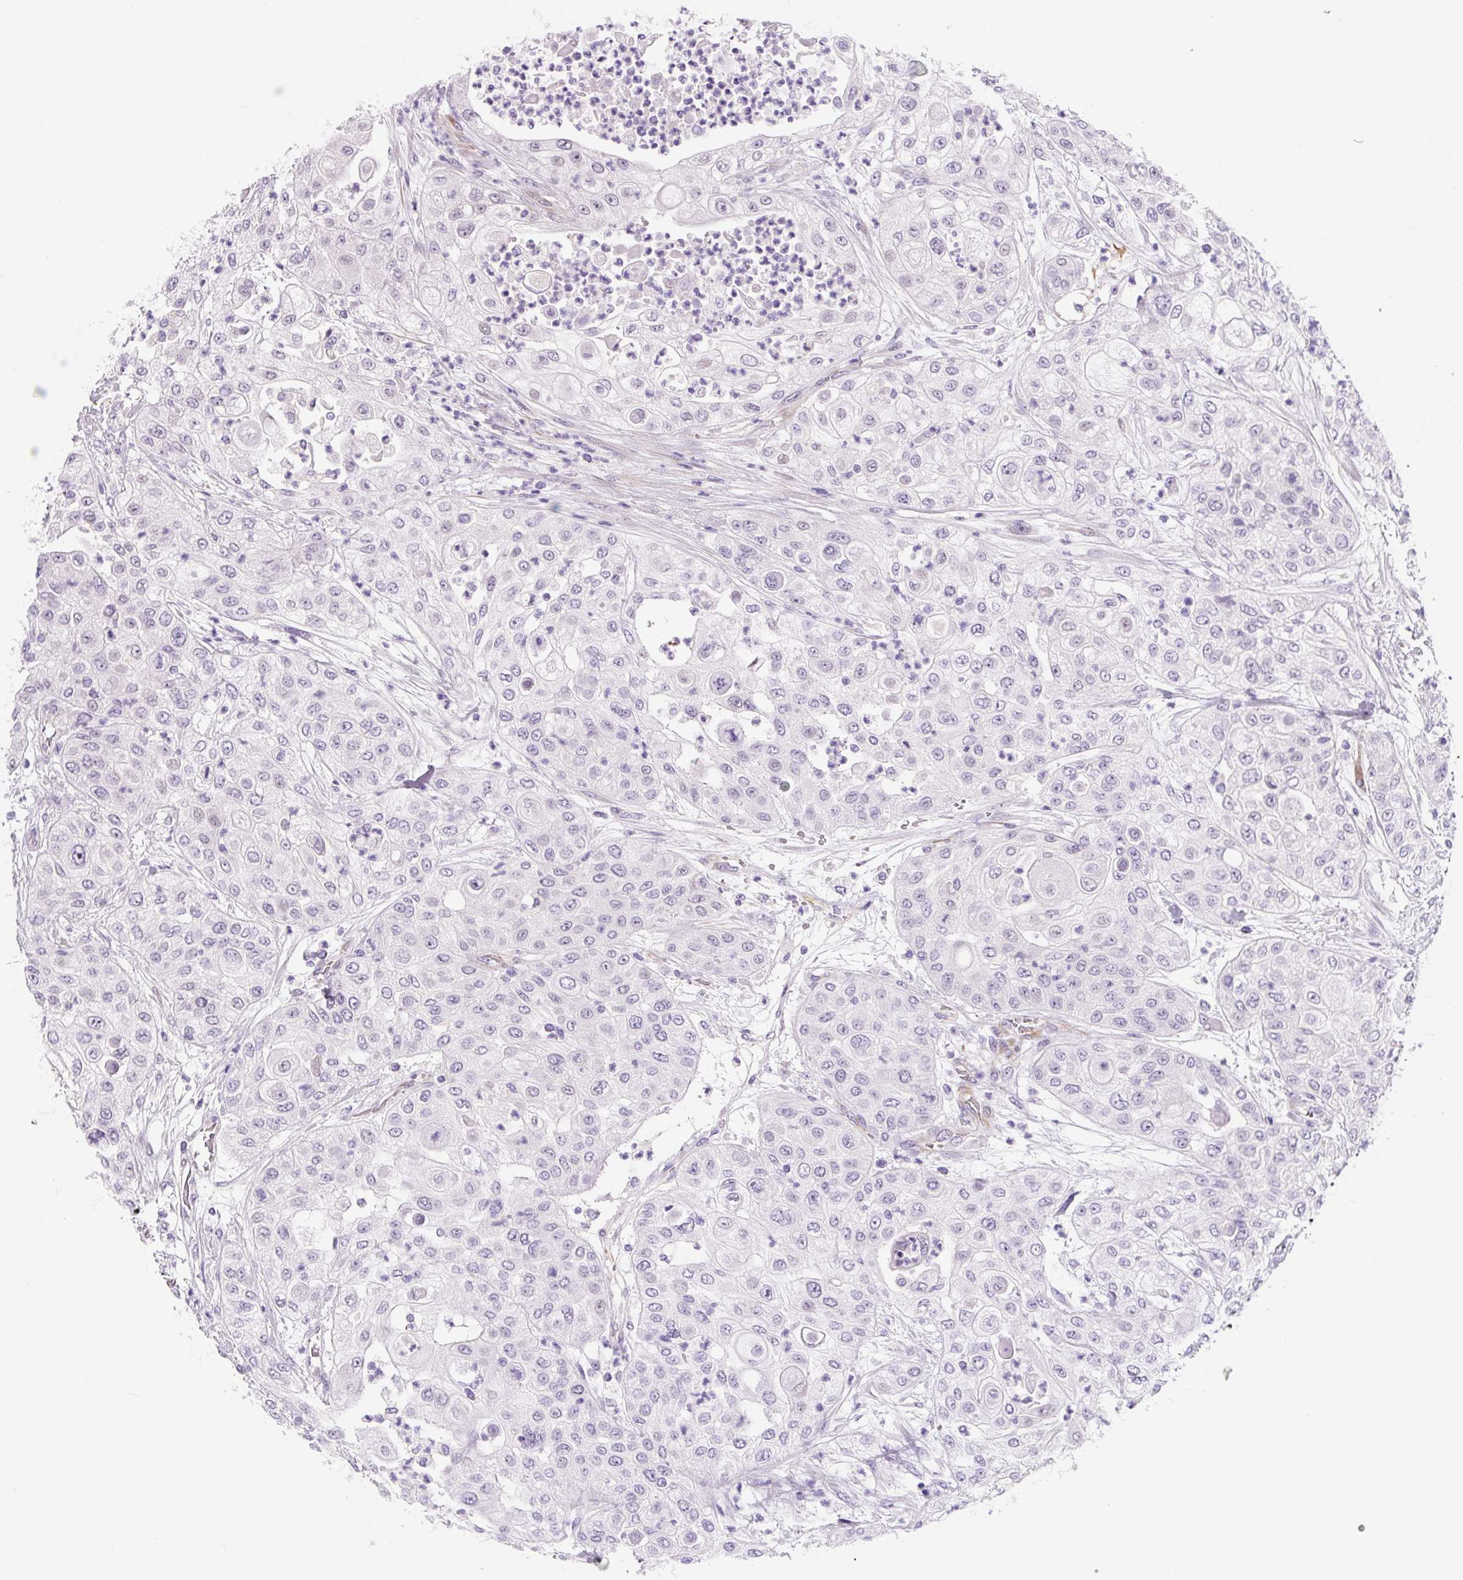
{"staining": {"intensity": "negative", "quantity": "none", "location": "none"}, "tissue": "urothelial cancer", "cell_type": "Tumor cells", "image_type": "cancer", "snomed": [{"axis": "morphology", "description": "Urothelial carcinoma, High grade"}, {"axis": "topography", "description": "Urinary bladder"}], "caption": "This histopathology image is of high-grade urothelial carcinoma stained with immunohistochemistry to label a protein in brown with the nuclei are counter-stained blue. There is no positivity in tumor cells.", "gene": "CCL25", "patient": {"sex": "female", "age": 79}}